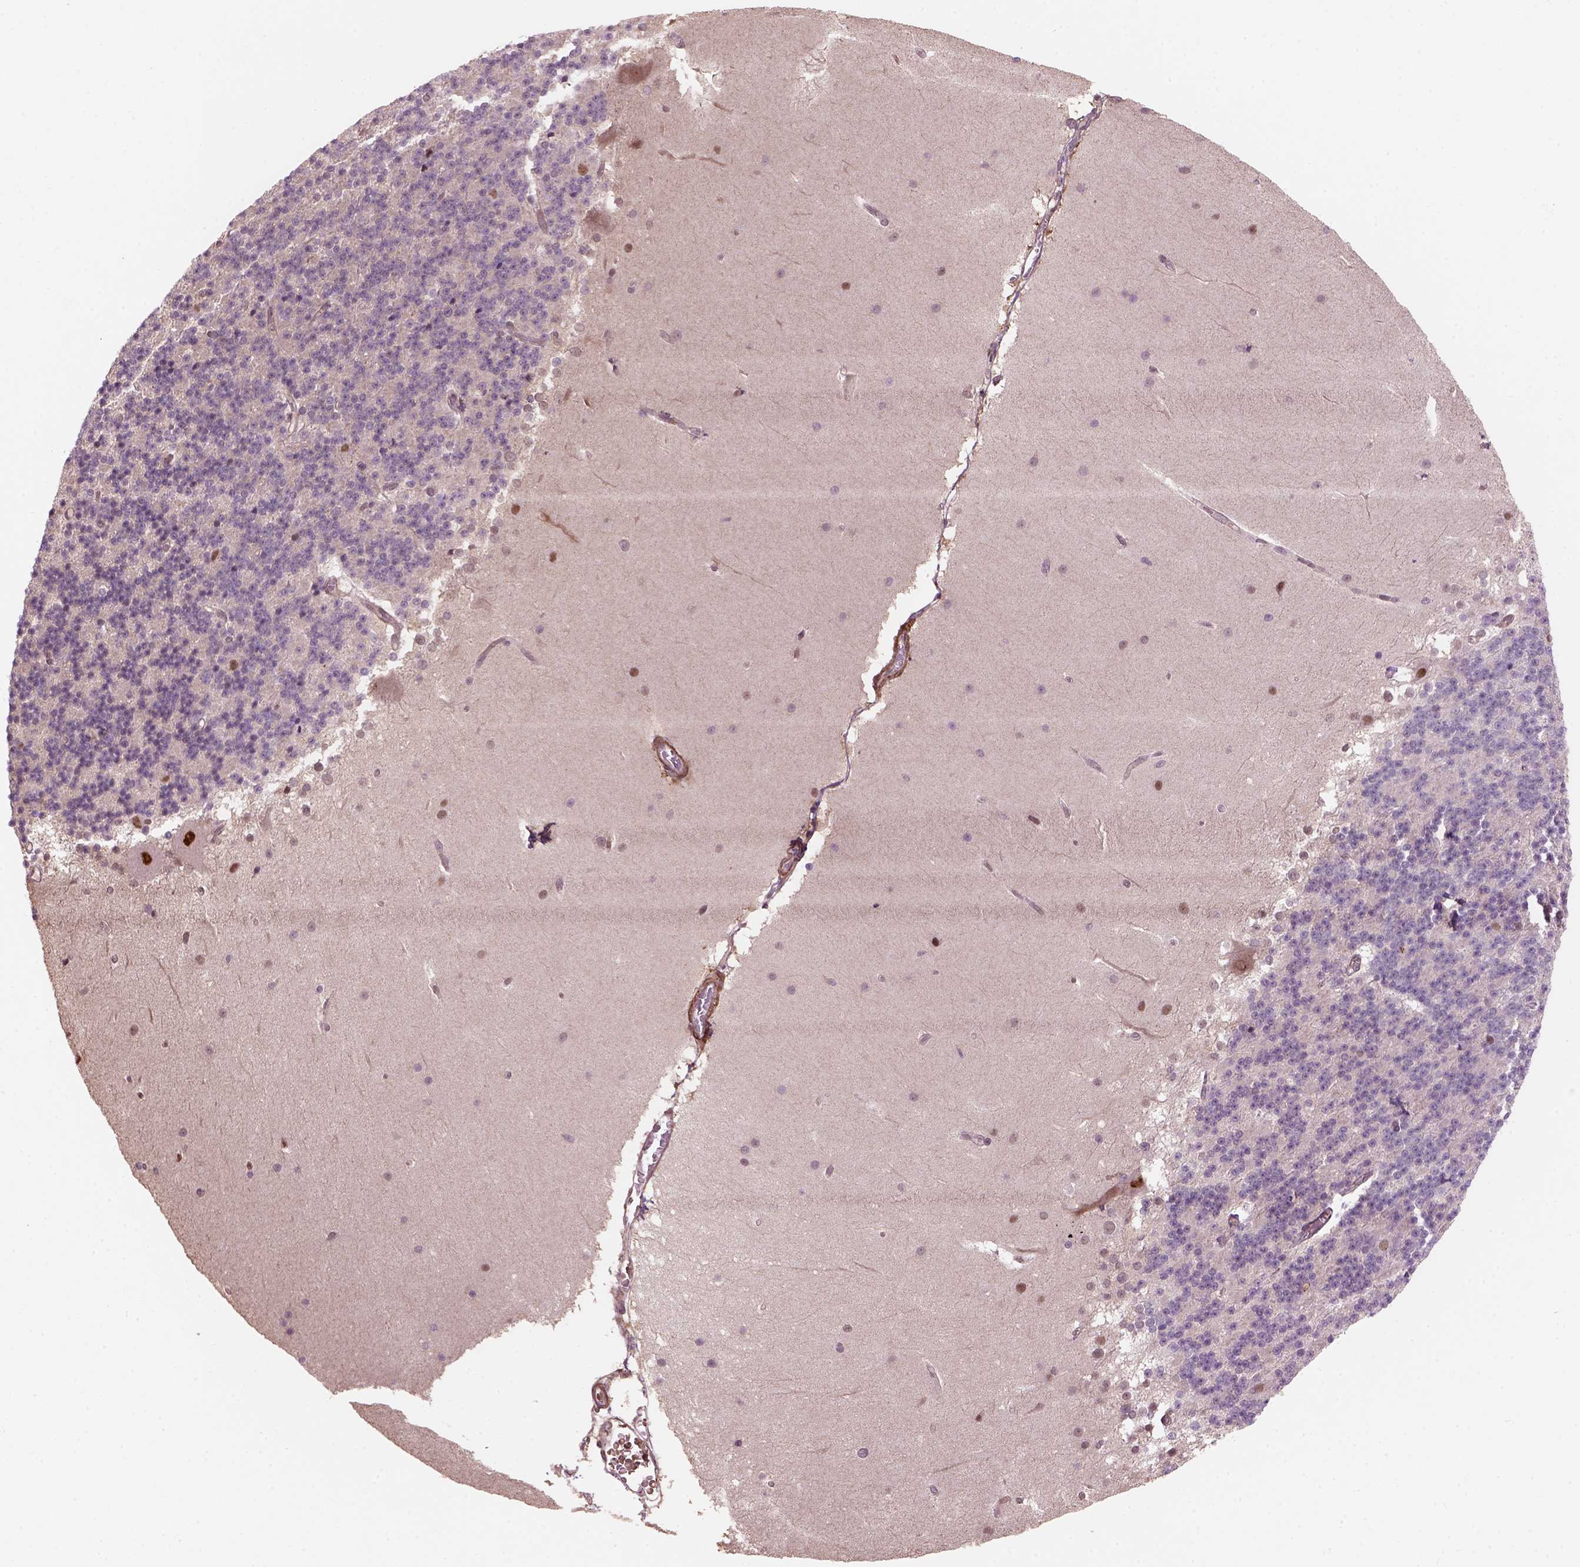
{"staining": {"intensity": "weak", "quantity": ">75%", "location": "cytoplasmic/membranous,nuclear"}, "tissue": "cerebellum", "cell_type": "Cells in granular layer", "image_type": "normal", "snomed": [{"axis": "morphology", "description": "Normal tissue, NOS"}, {"axis": "topography", "description": "Cerebellum"}], "caption": "A micrograph of human cerebellum stained for a protein reveals weak cytoplasmic/membranous,nuclear brown staining in cells in granular layer. (IHC, brightfield microscopy, high magnification).", "gene": "PSMD11", "patient": {"sex": "female", "age": 19}}